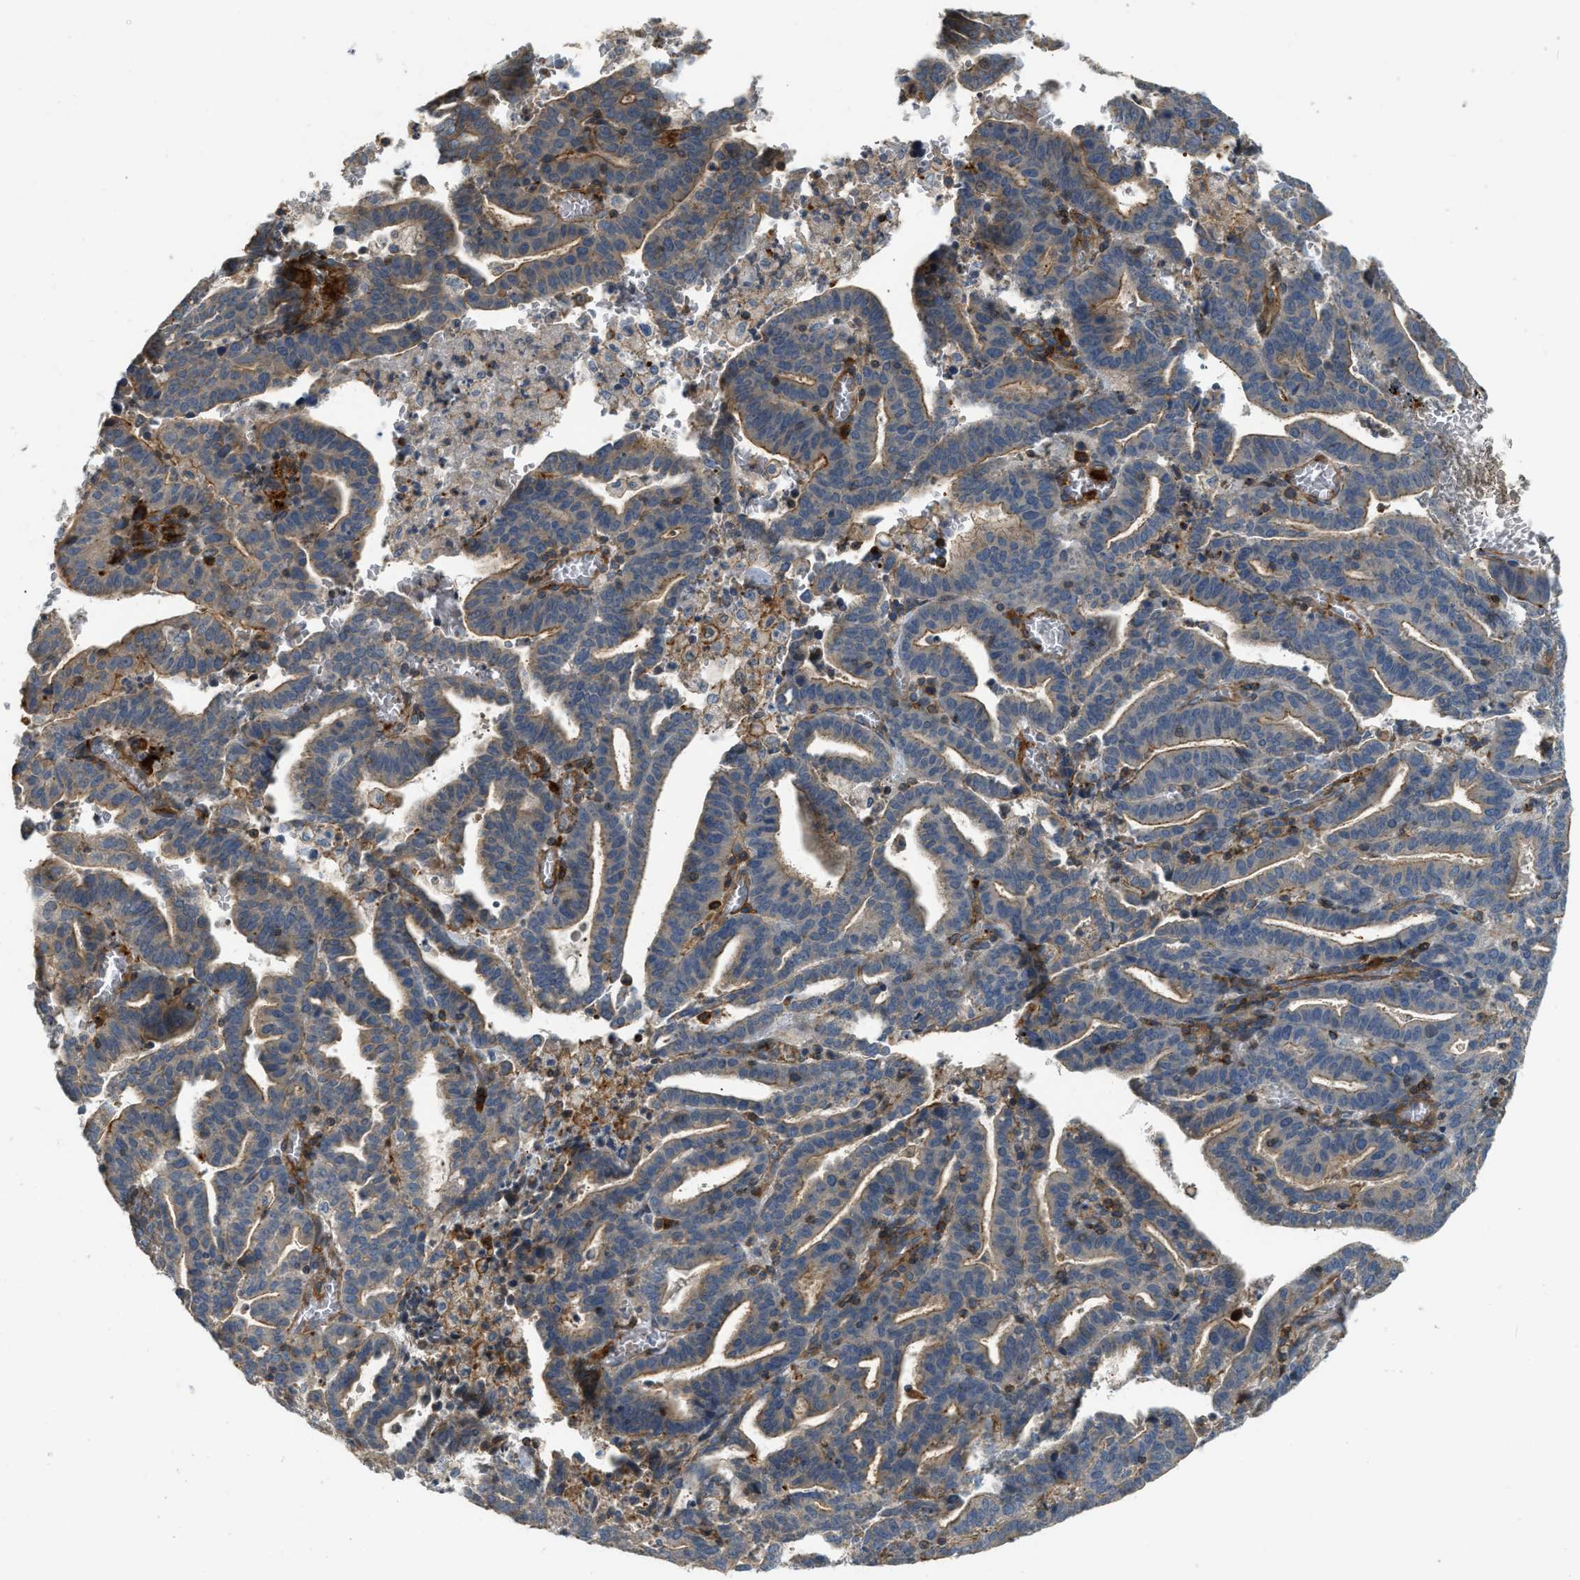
{"staining": {"intensity": "moderate", "quantity": "25%-75%", "location": "cytoplasmic/membranous"}, "tissue": "endometrial cancer", "cell_type": "Tumor cells", "image_type": "cancer", "snomed": [{"axis": "morphology", "description": "Adenocarcinoma, NOS"}, {"axis": "topography", "description": "Uterus"}], "caption": "High-power microscopy captured an immunohistochemistry (IHC) image of endometrial cancer, revealing moderate cytoplasmic/membranous staining in approximately 25%-75% of tumor cells. (DAB IHC, brown staining for protein, blue staining for nuclei).", "gene": "BTN3A2", "patient": {"sex": "female", "age": 83}}